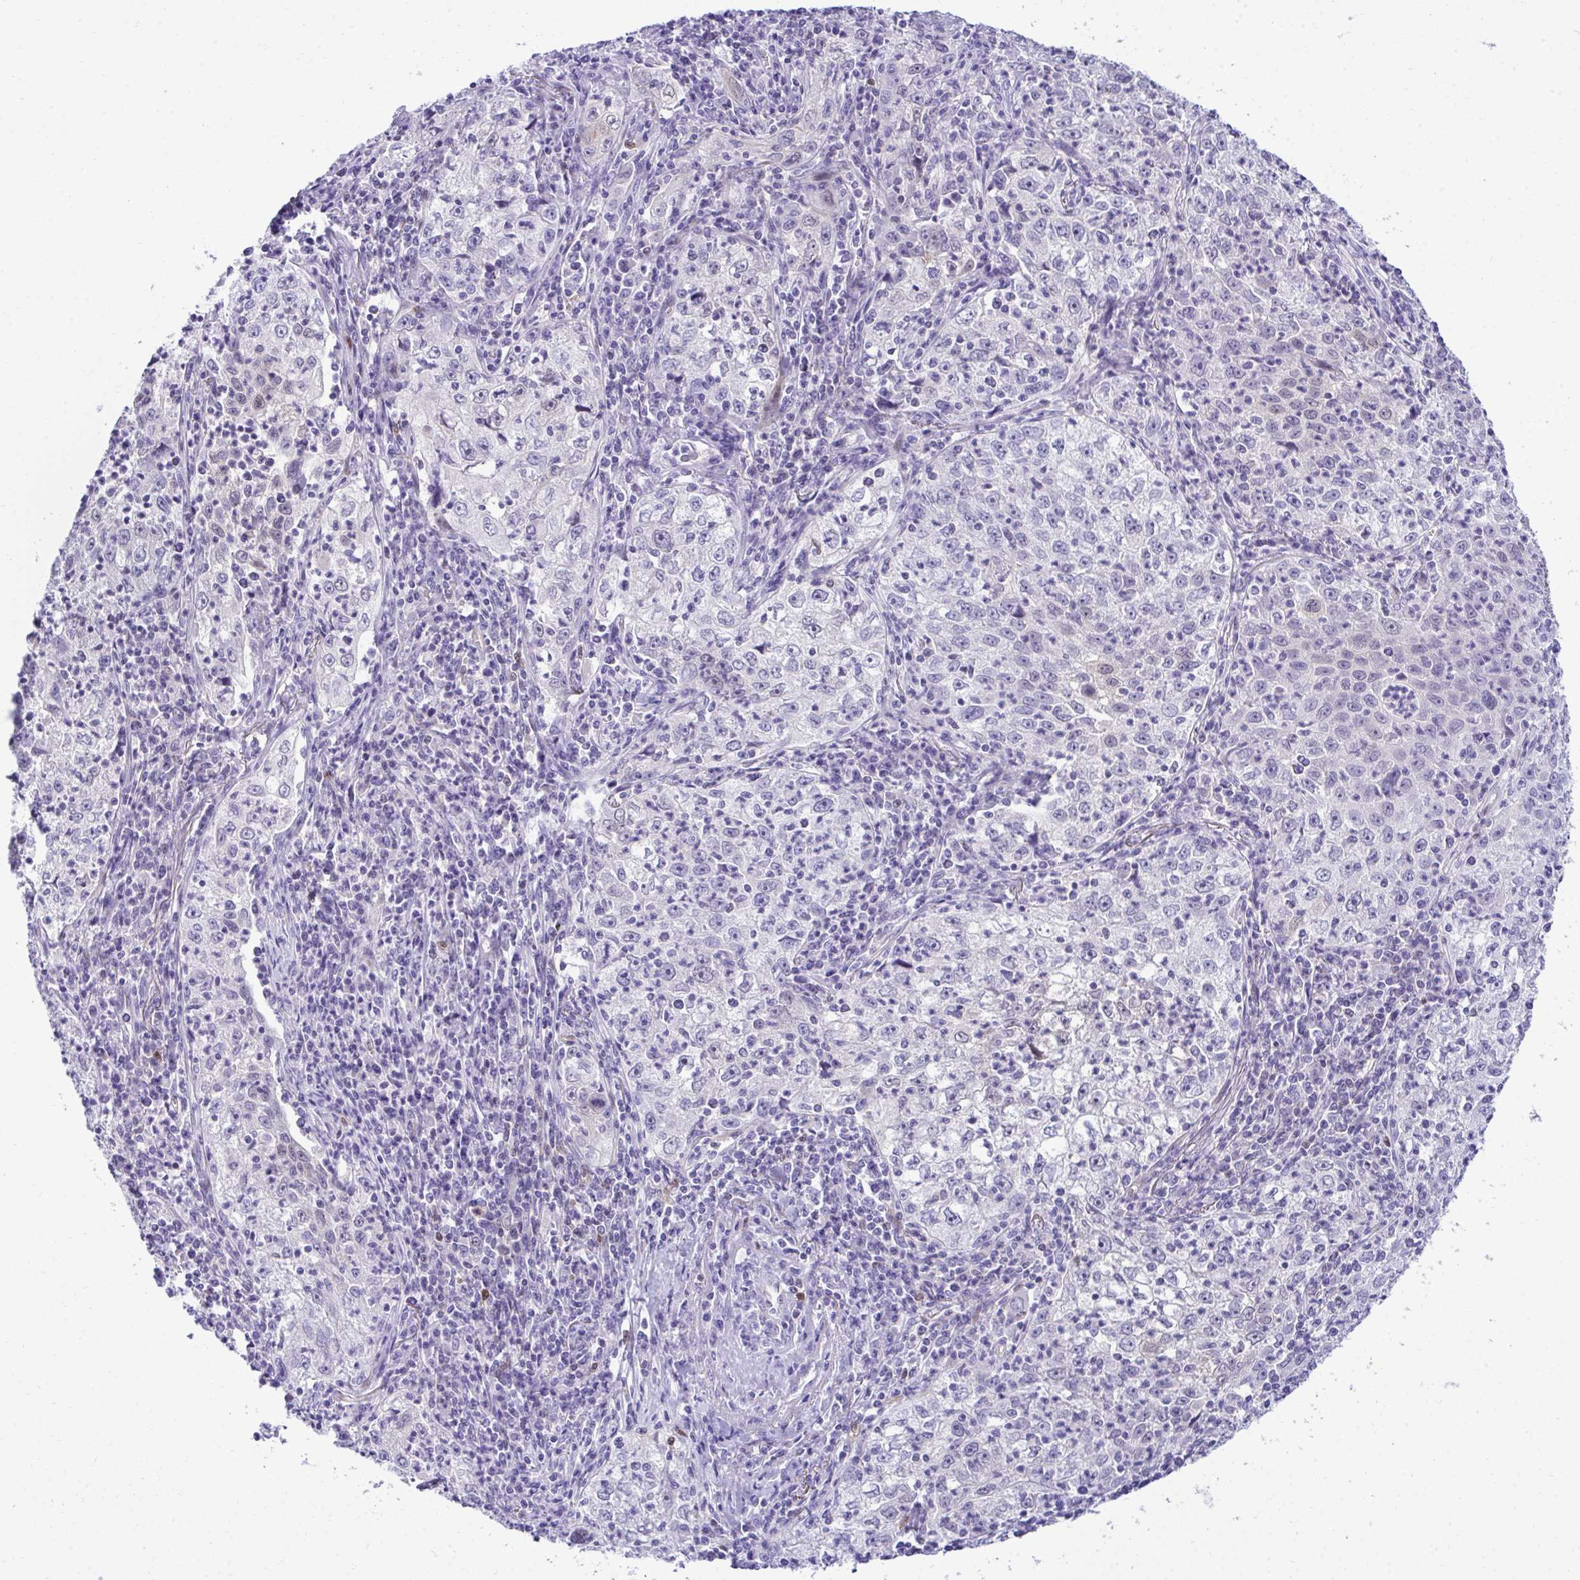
{"staining": {"intensity": "negative", "quantity": "none", "location": "none"}, "tissue": "lung cancer", "cell_type": "Tumor cells", "image_type": "cancer", "snomed": [{"axis": "morphology", "description": "Squamous cell carcinoma, NOS"}, {"axis": "topography", "description": "Lung"}], "caption": "Immunohistochemistry image of neoplastic tissue: lung squamous cell carcinoma stained with DAB shows no significant protein staining in tumor cells.", "gene": "PGM2L1", "patient": {"sex": "male", "age": 71}}